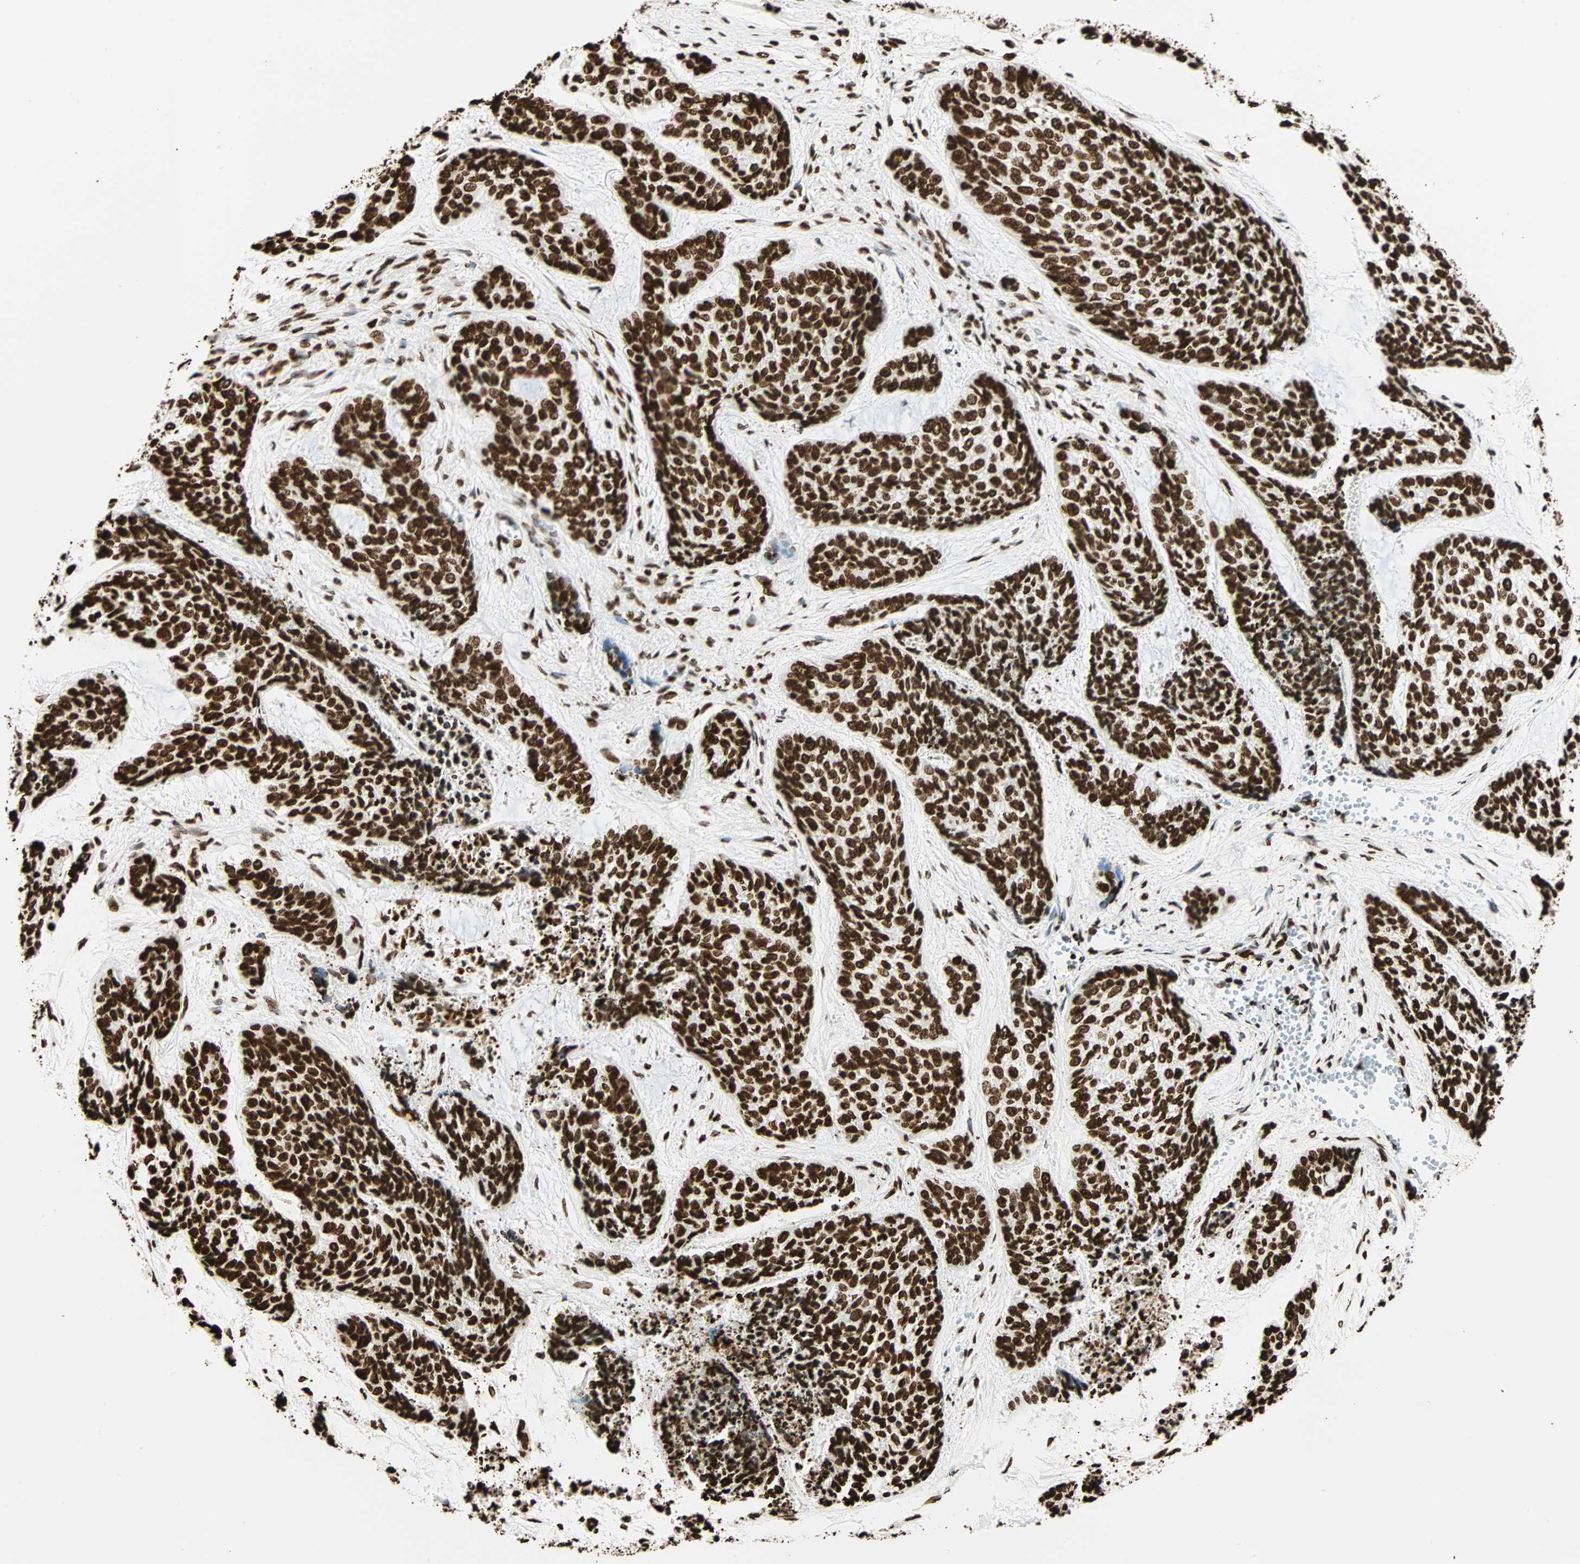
{"staining": {"intensity": "strong", "quantity": ">75%", "location": "nuclear"}, "tissue": "skin cancer", "cell_type": "Tumor cells", "image_type": "cancer", "snomed": [{"axis": "morphology", "description": "Basal cell carcinoma"}, {"axis": "topography", "description": "Skin"}], "caption": "Approximately >75% of tumor cells in human basal cell carcinoma (skin) display strong nuclear protein staining as visualized by brown immunohistochemical staining.", "gene": "GLI2", "patient": {"sex": "female", "age": 64}}